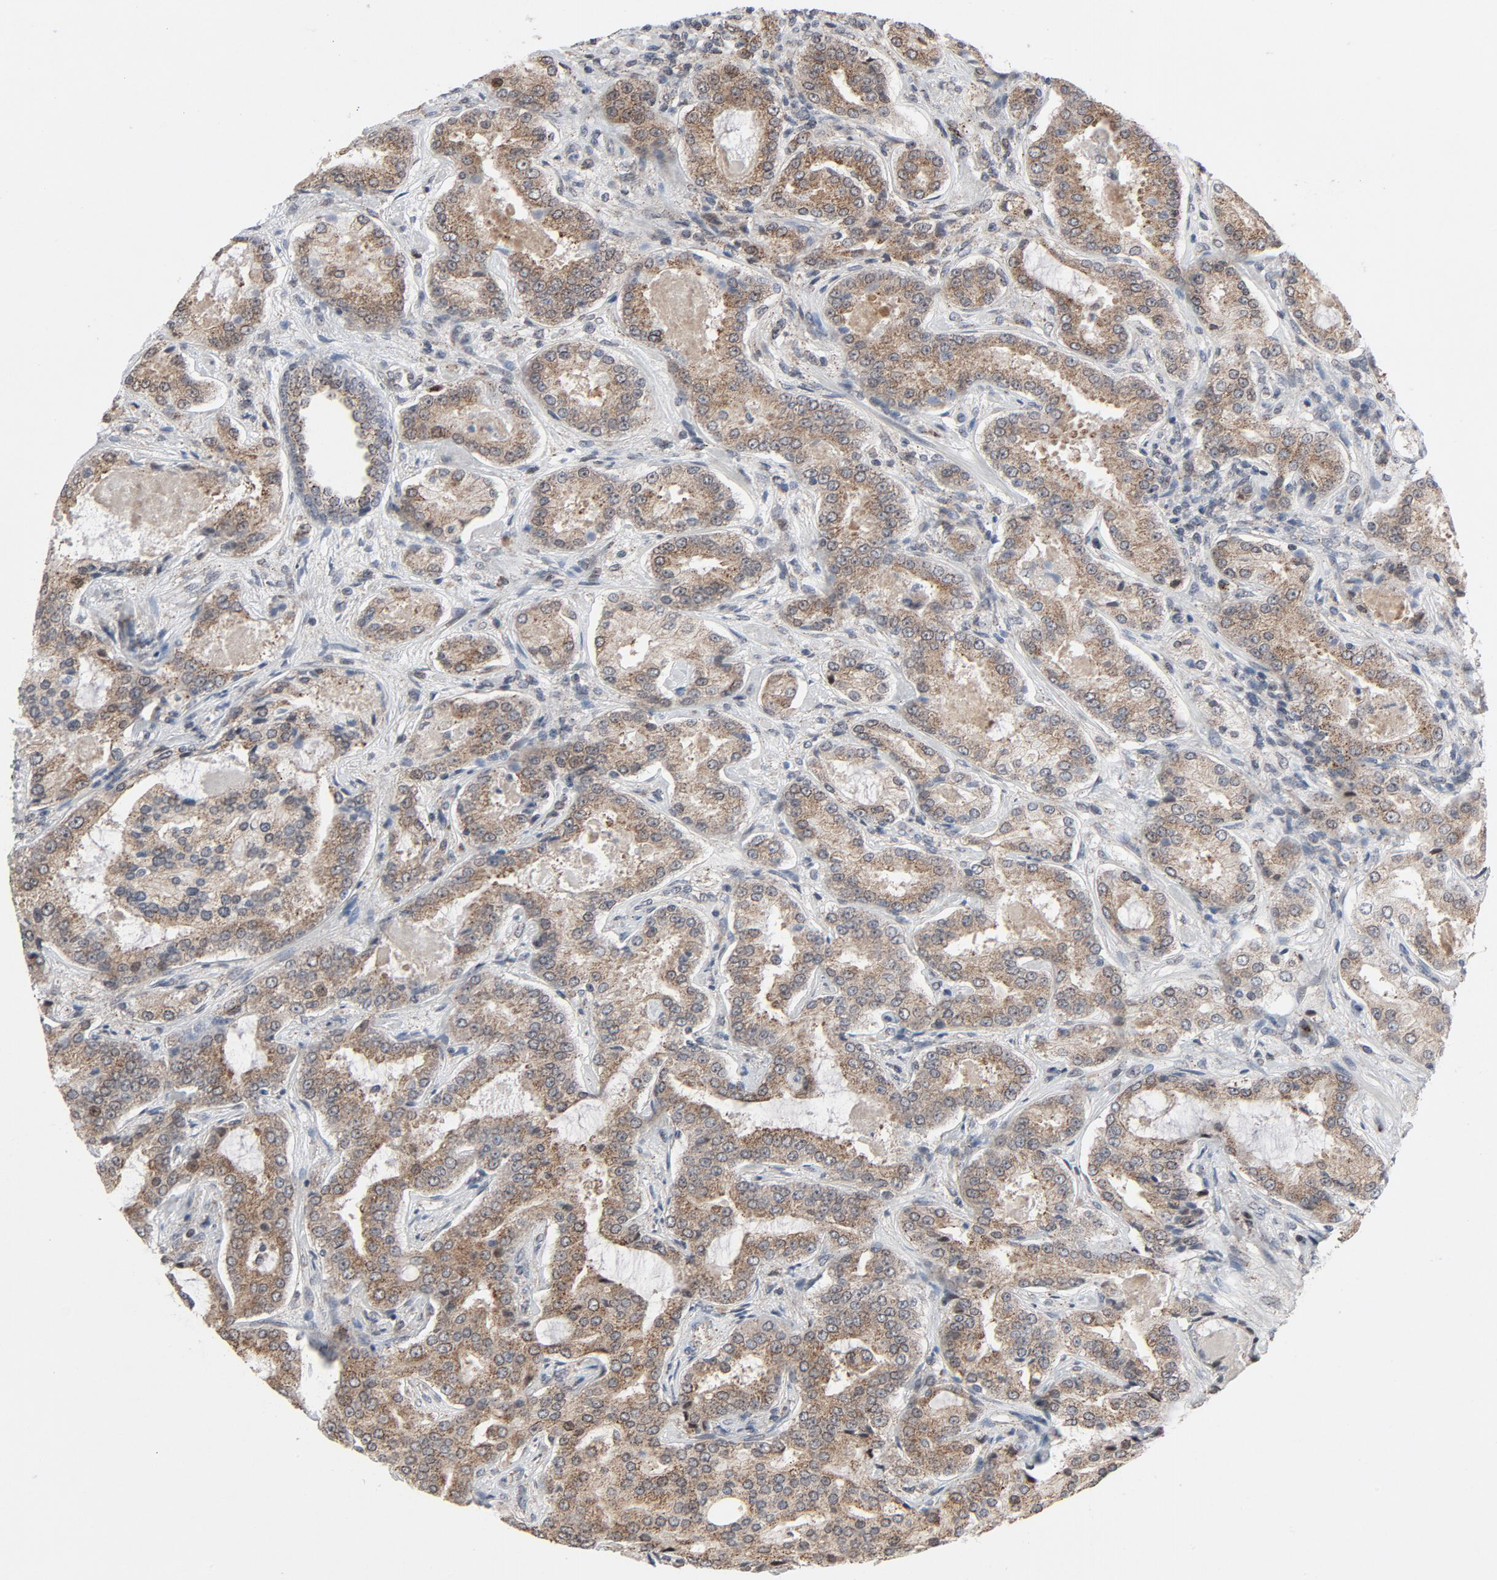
{"staining": {"intensity": "weak", "quantity": ">75%", "location": "cytoplasmic/membranous"}, "tissue": "prostate cancer", "cell_type": "Tumor cells", "image_type": "cancer", "snomed": [{"axis": "morphology", "description": "Adenocarcinoma, High grade"}, {"axis": "topography", "description": "Prostate"}], "caption": "Human prostate cancer stained with a protein marker exhibits weak staining in tumor cells.", "gene": "RPL12", "patient": {"sex": "male", "age": 72}}